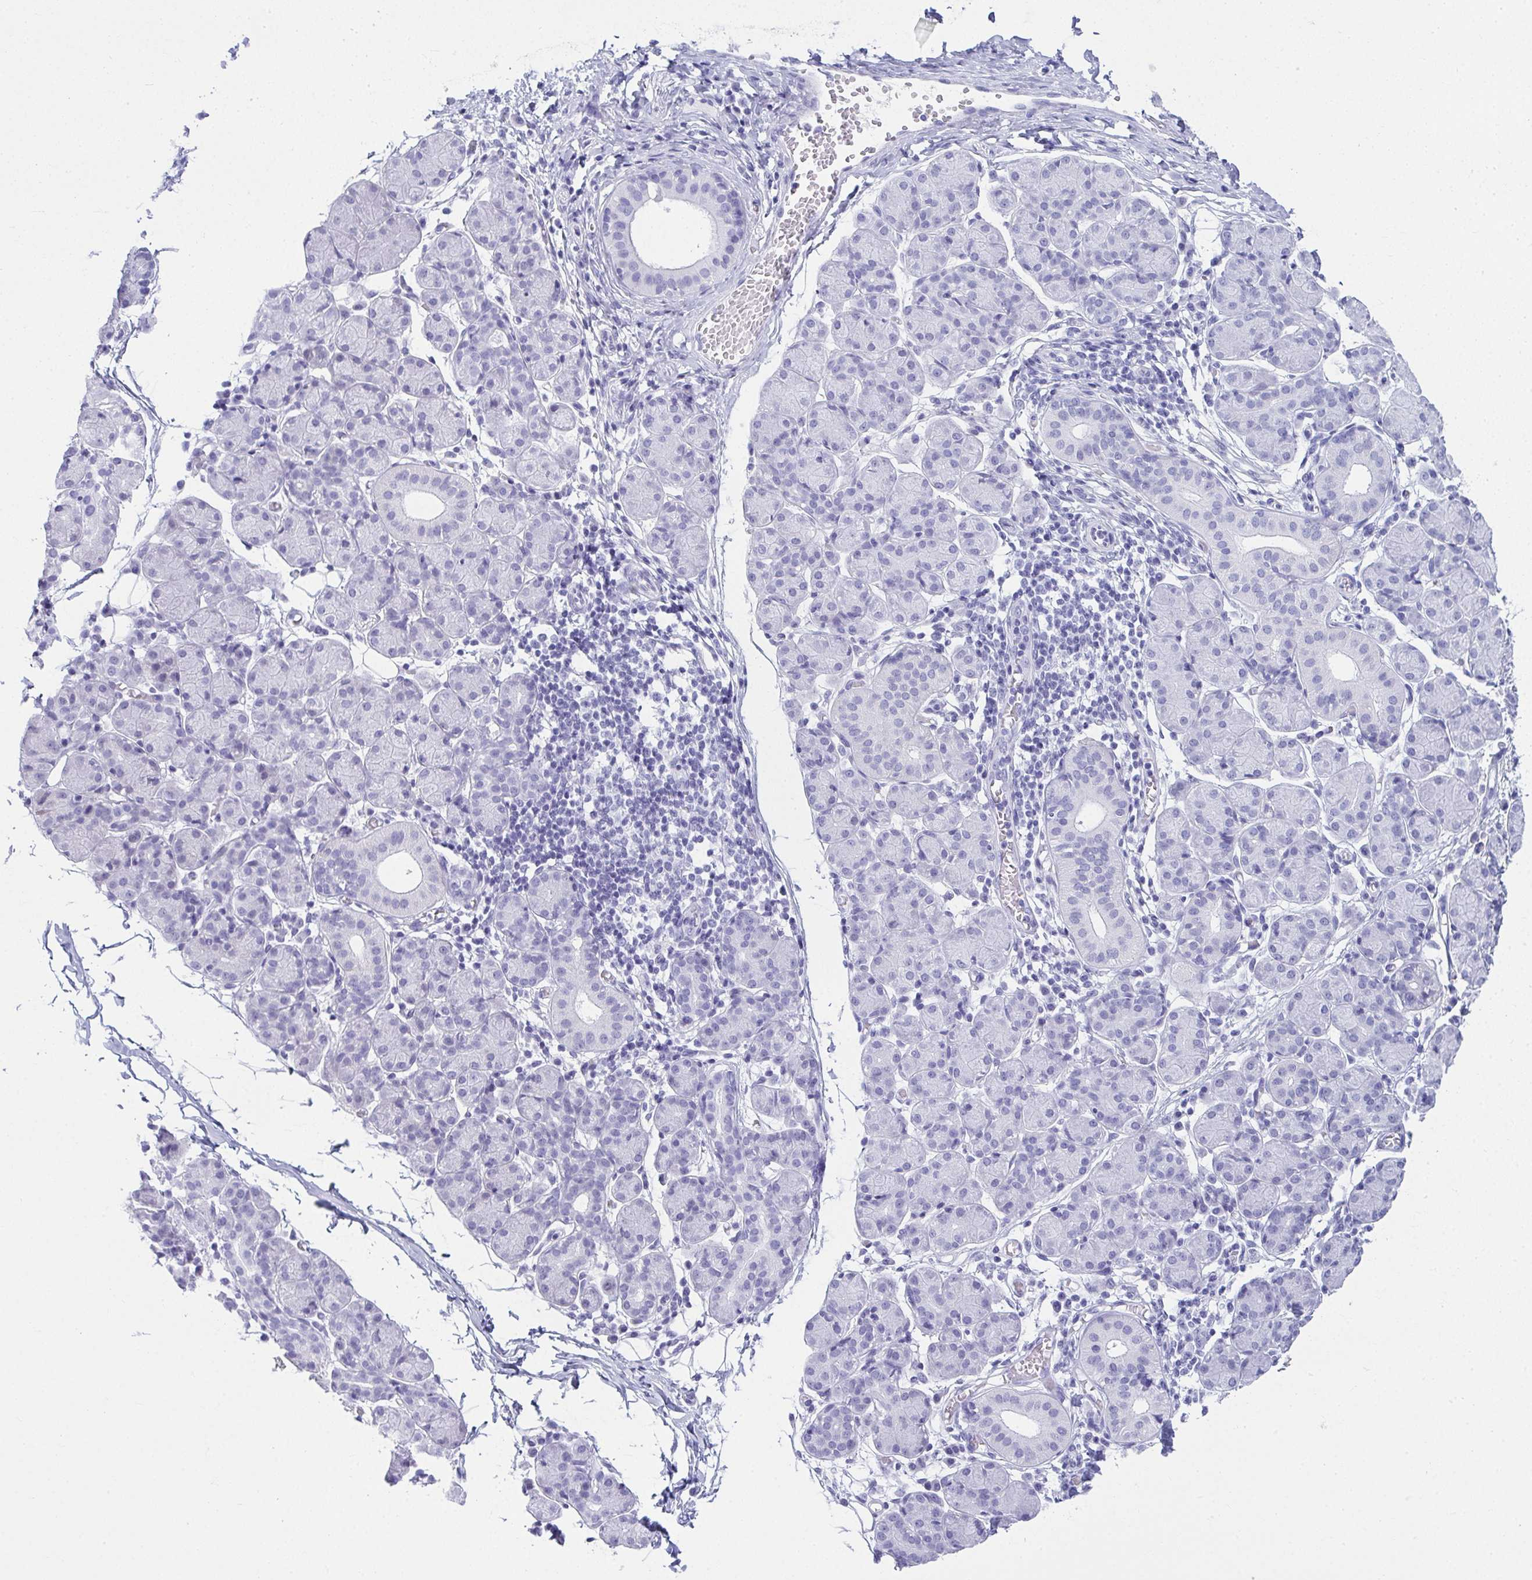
{"staining": {"intensity": "negative", "quantity": "none", "location": "none"}, "tissue": "salivary gland", "cell_type": "Glandular cells", "image_type": "normal", "snomed": [{"axis": "morphology", "description": "Normal tissue, NOS"}, {"axis": "morphology", "description": "Inflammation, NOS"}, {"axis": "topography", "description": "Lymph node"}, {"axis": "topography", "description": "Salivary gland"}], "caption": "The immunohistochemistry (IHC) image has no significant staining in glandular cells of salivary gland. (IHC, brightfield microscopy, high magnification).", "gene": "CLGN", "patient": {"sex": "male", "age": 3}}